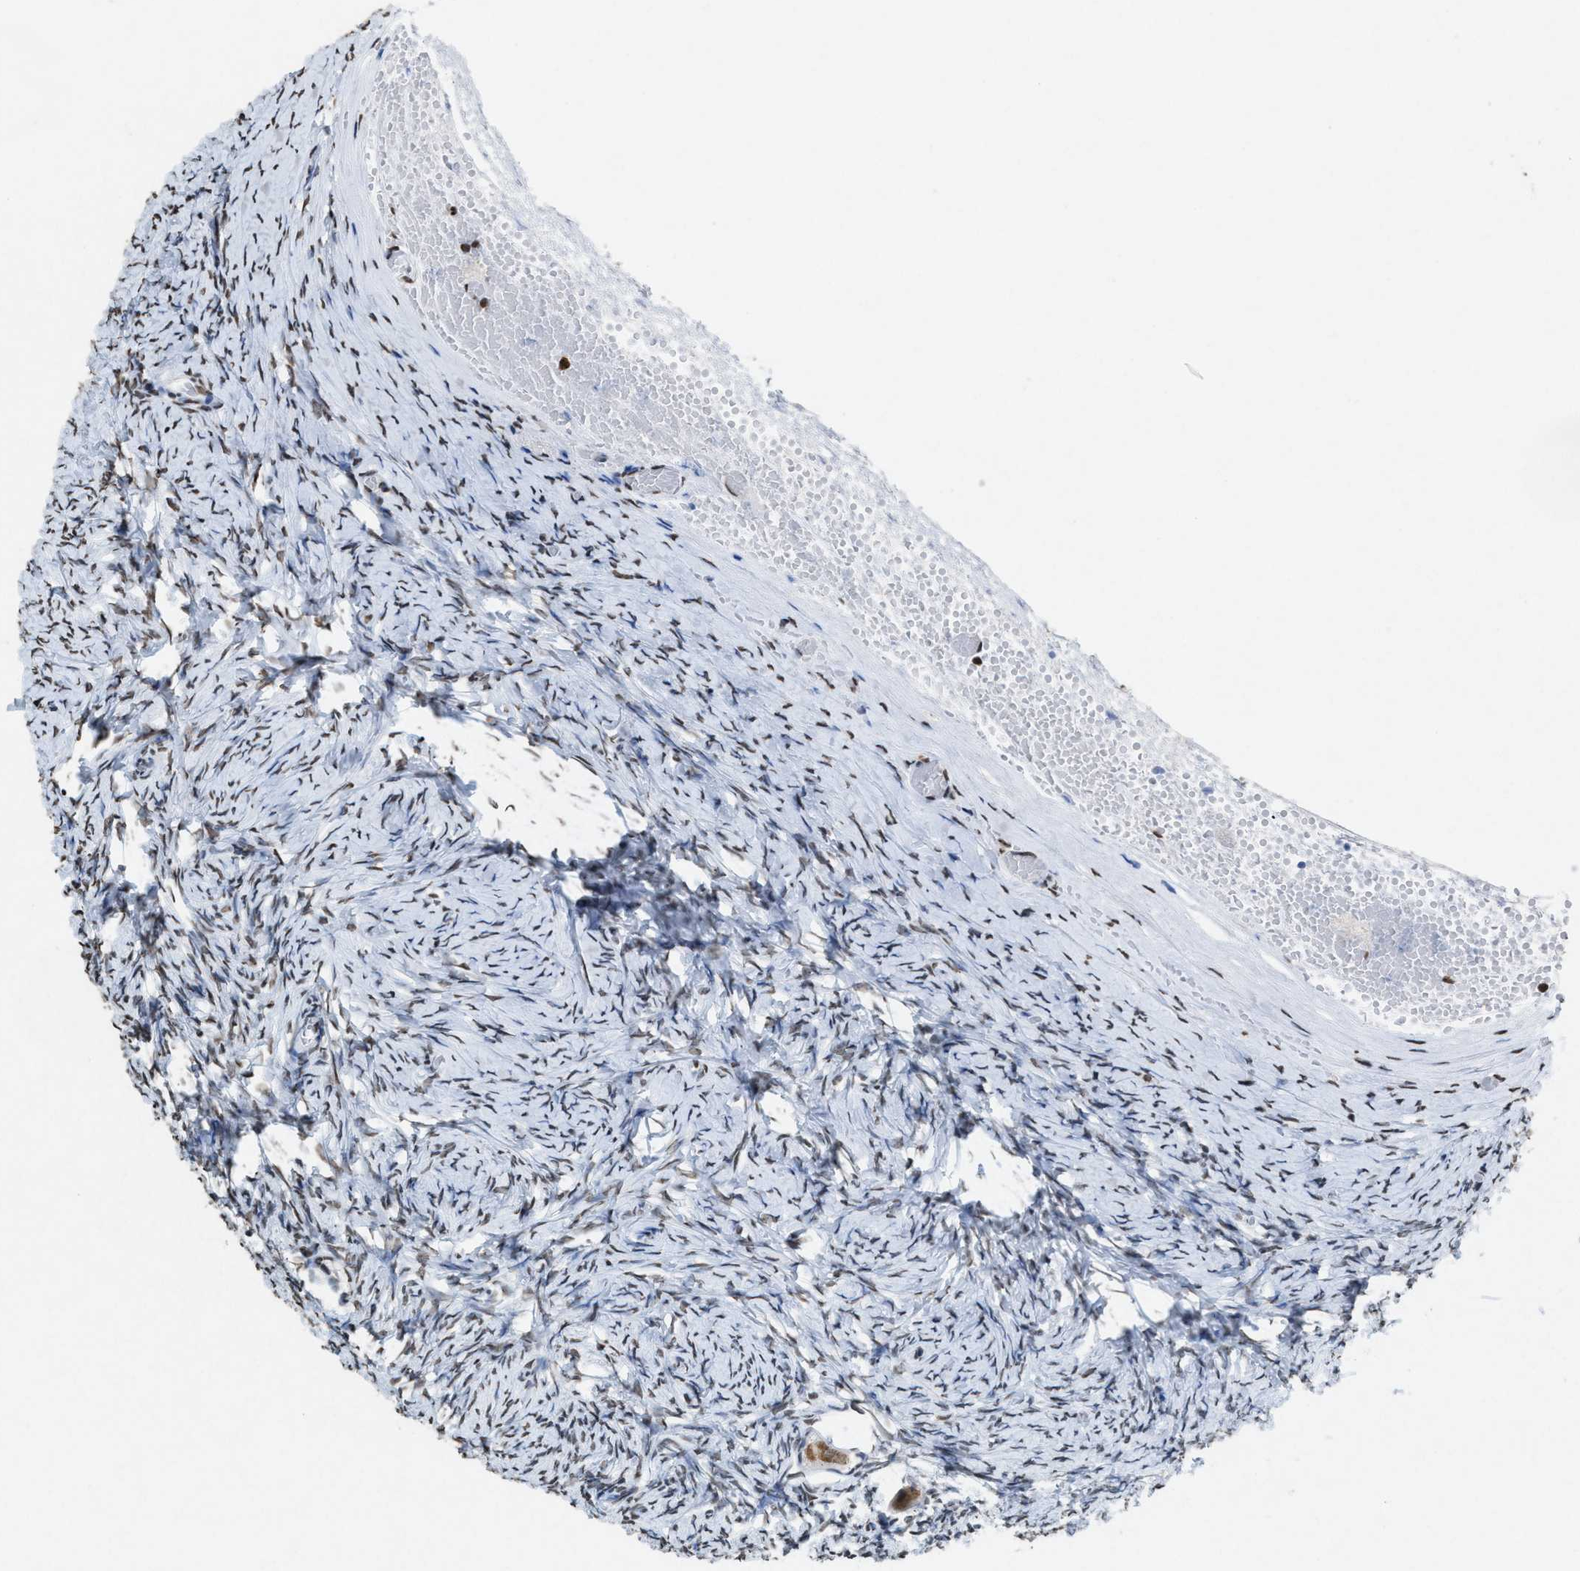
{"staining": {"intensity": "weak", "quantity": ">75%", "location": "nuclear"}, "tissue": "ovary", "cell_type": "Follicle cells", "image_type": "normal", "snomed": [{"axis": "morphology", "description": "Normal tissue, NOS"}, {"axis": "topography", "description": "Ovary"}], "caption": "Immunohistochemistry (IHC) (DAB (3,3'-diaminobenzidine)) staining of unremarkable ovary displays weak nuclear protein positivity in about >75% of follicle cells.", "gene": "NUP88", "patient": {"sex": "female", "age": 27}}